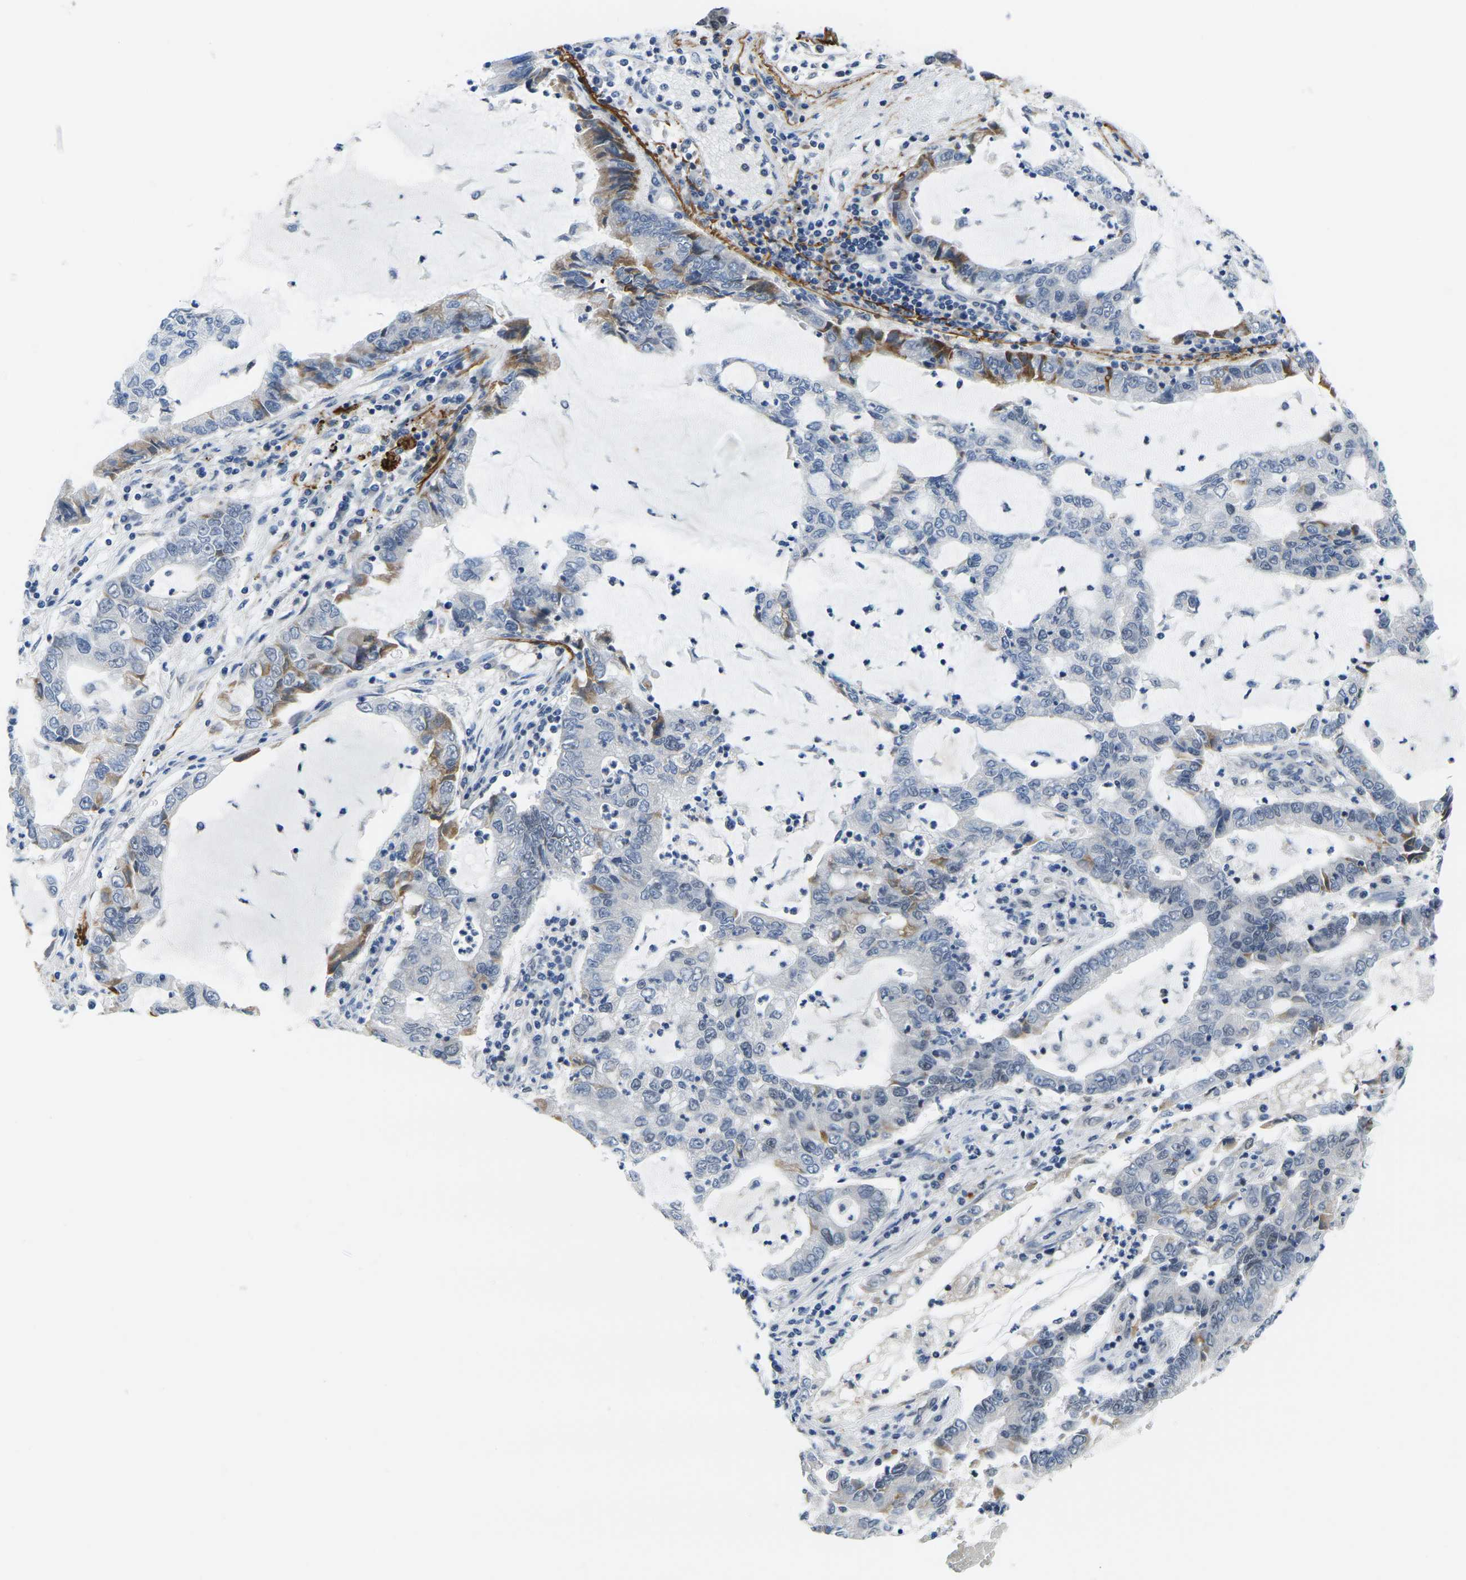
{"staining": {"intensity": "moderate", "quantity": "<25%", "location": "cytoplasmic/membranous"}, "tissue": "lung cancer", "cell_type": "Tumor cells", "image_type": "cancer", "snomed": [{"axis": "morphology", "description": "Adenocarcinoma, NOS"}, {"axis": "topography", "description": "Lung"}], "caption": "IHC staining of lung cancer (adenocarcinoma), which reveals low levels of moderate cytoplasmic/membranous positivity in approximately <25% of tumor cells indicating moderate cytoplasmic/membranous protein expression. The staining was performed using DAB (3,3'-diaminobenzidine) (brown) for protein detection and nuclei were counterstained in hematoxylin (blue).", "gene": "RBM7", "patient": {"sex": "female", "age": 51}}